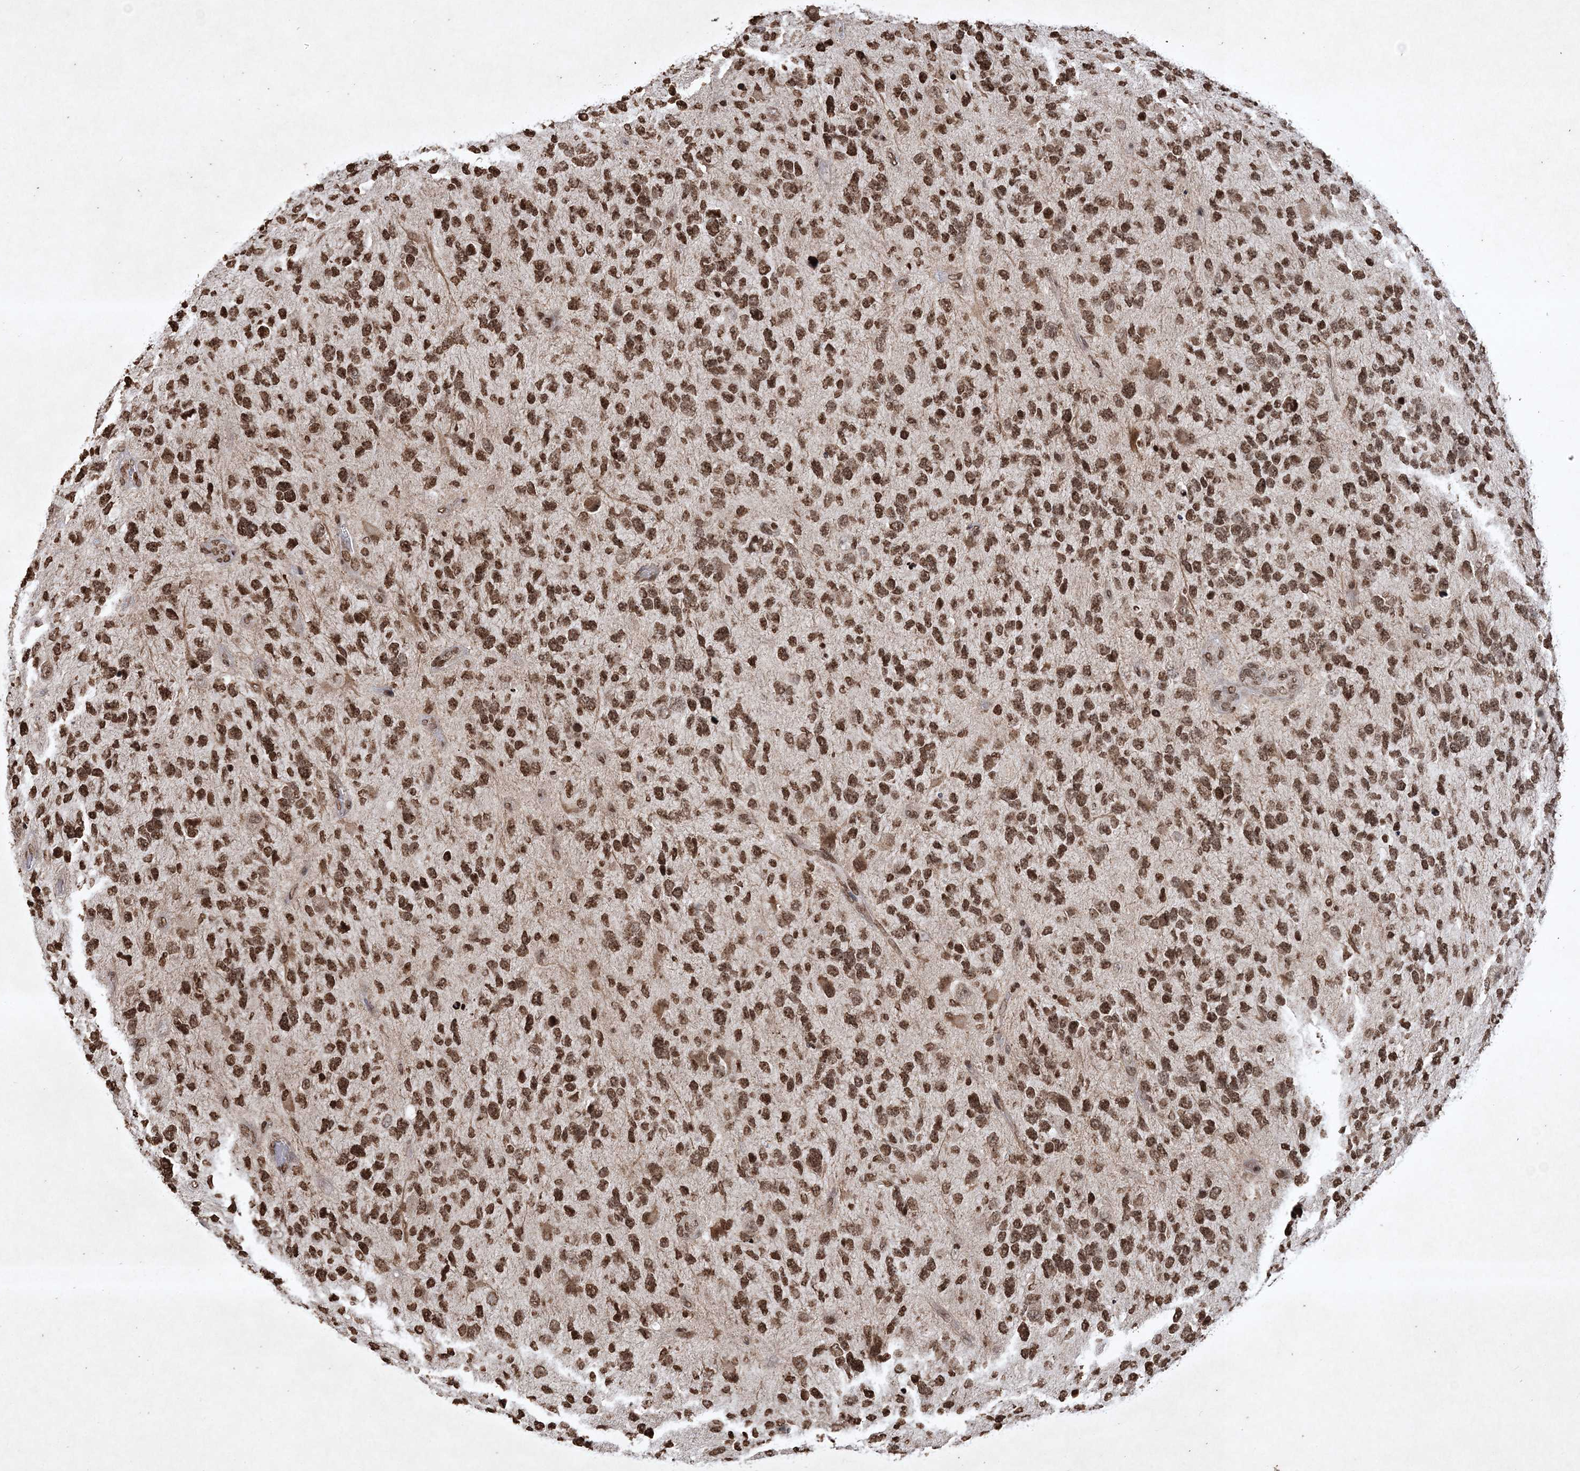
{"staining": {"intensity": "moderate", "quantity": ">75%", "location": "nuclear"}, "tissue": "glioma", "cell_type": "Tumor cells", "image_type": "cancer", "snomed": [{"axis": "morphology", "description": "Glioma, malignant, High grade"}, {"axis": "topography", "description": "Brain"}], "caption": "Immunohistochemistry of high-grade glioma (malignant) shows medium levels of moderate nuclear staining in about >75% of tumor cells.", "gene": "NEDD9", "patient": {"sex": "female", "age": 58}}